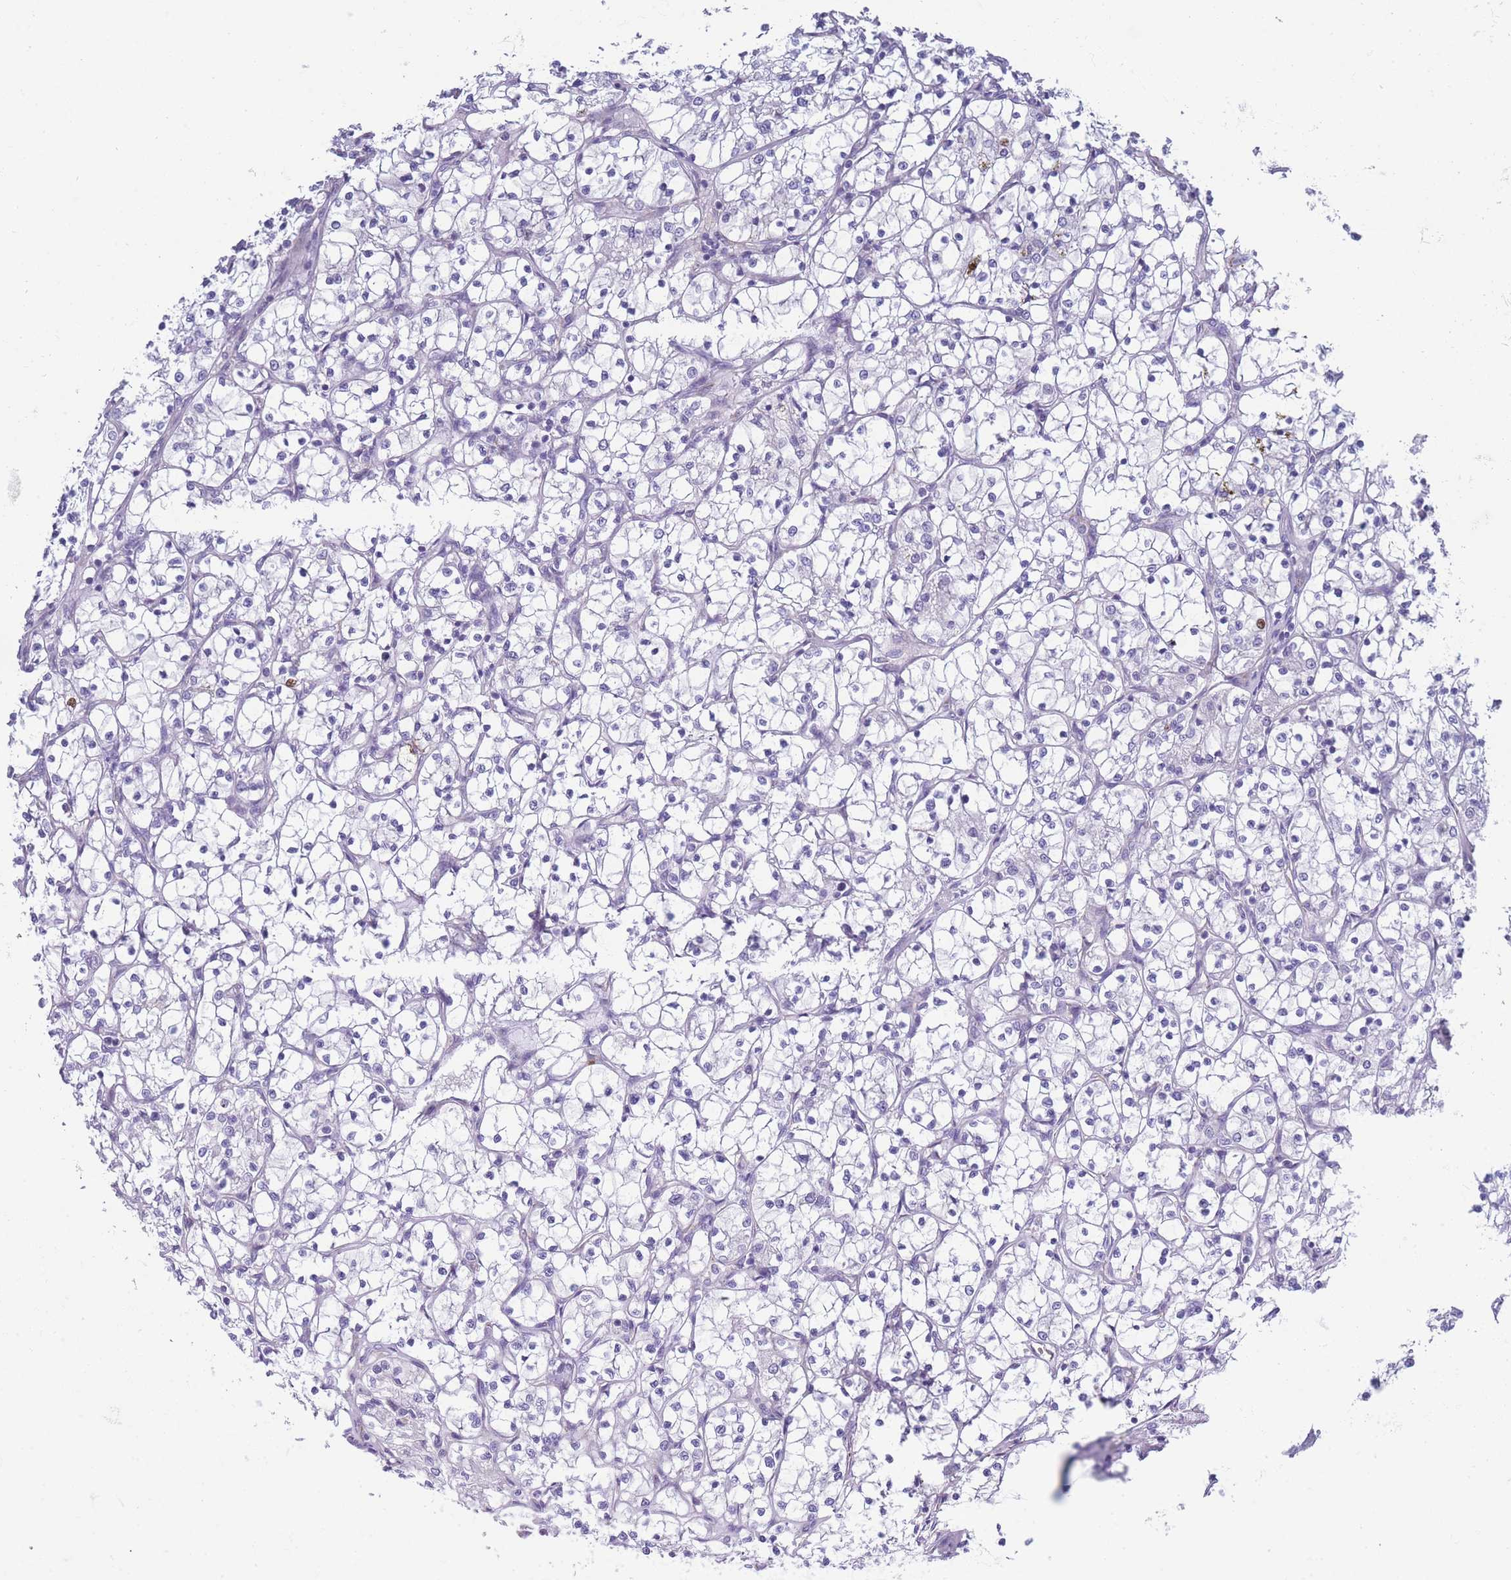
{"staining": {"intensity": "negative", "quantity": "none", "location": "none"}, "tissue": "renal cancer", "cell_type": "Tumor cells", "image_type": "cancer", "snomed": [{"axis": "morphology", "description": "Adenocarcinoma, NOS"}, {"axis": "topography", "description": "Kidney"}], "caption": "Immunohistochemistry histopathology image of neoplastic tissue: human adenocarcinoma (renal) stained with DAB (3,3'-diaminobenzidine) exhibits no significant protein staining in tumor cells.", "gene": "XKR8", "patient": {"sex": "female", "age": 69}}